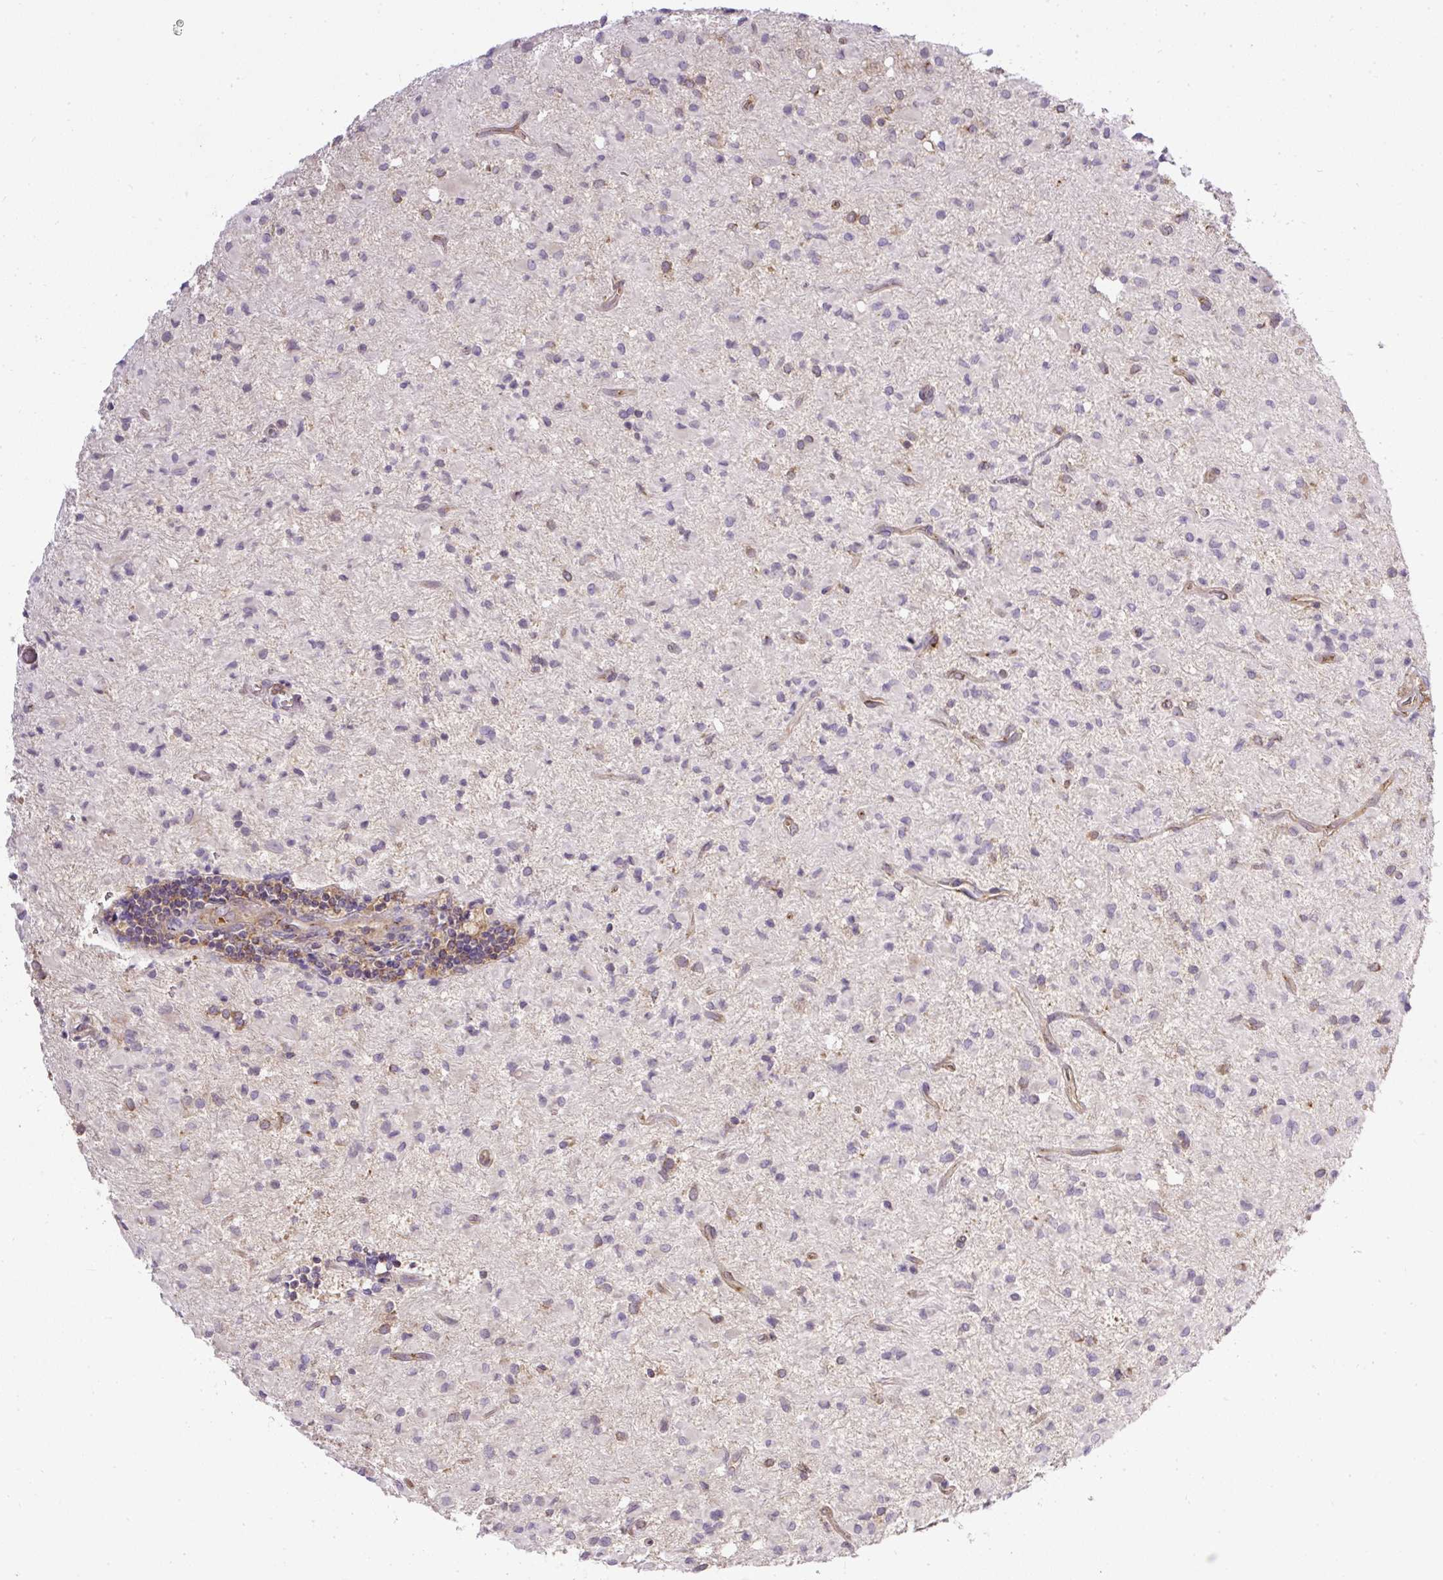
{"staining": {"intensity": "moderate", "quantity": "<25%", "location": "cytoplasmic/membranous"}, "tissue": "glioma", "cell_type": "Tumor cells", "image_type": "cancer", "snomed": [{"axis": "morphology", "description": "Glioma, malignant, Low grade"}, {"axis": "topography", "description": "Brain"}], "caption": "Moderate cytoplasmic/membranous staining for a protein is identified in about <25% of tumor cells of malignant glioma (low-grade) using IHC.", "gene": "SMC4", "patient": {"sex": "female", "age": 33}}